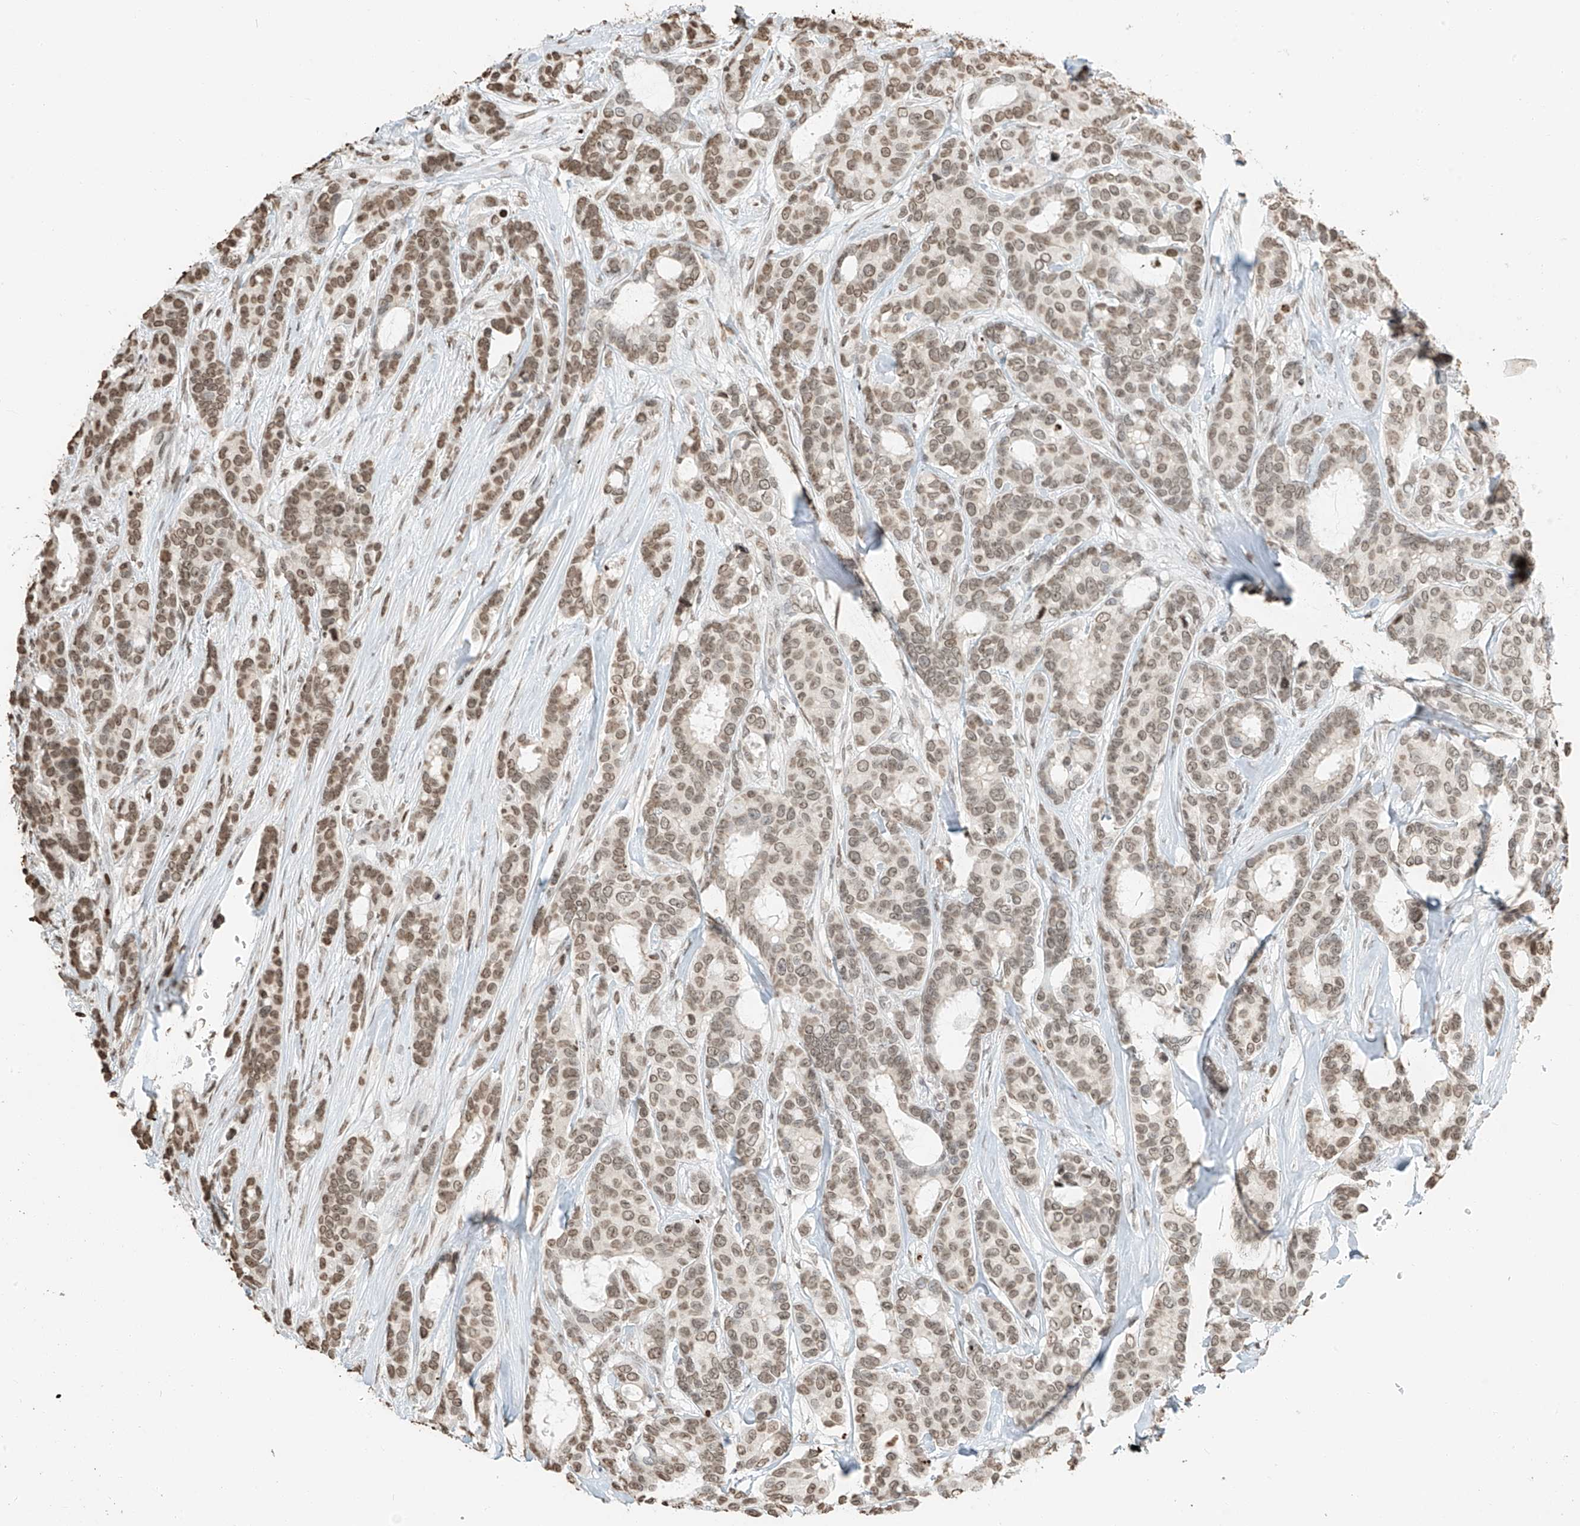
{"staining": {"intensity": "moderate", "quantity": ">75%", "location": "nuclear"}, "tissue": "breast cancer", "cell_type": "Tumor cells", "image_type": "cancer", "snomed": [{"axis": "morphology", "description": "Duct carcinoma"}, {"axis": "topography", "description": "Breast"}], "caption": "This is an image of IHC staining of breast infiltrating ductal carcinoma, which shows moderate positivity in the nuclear of tumor cells.", "gene": "C17orf58", "patient": {"sex": "female", "age": 87}}